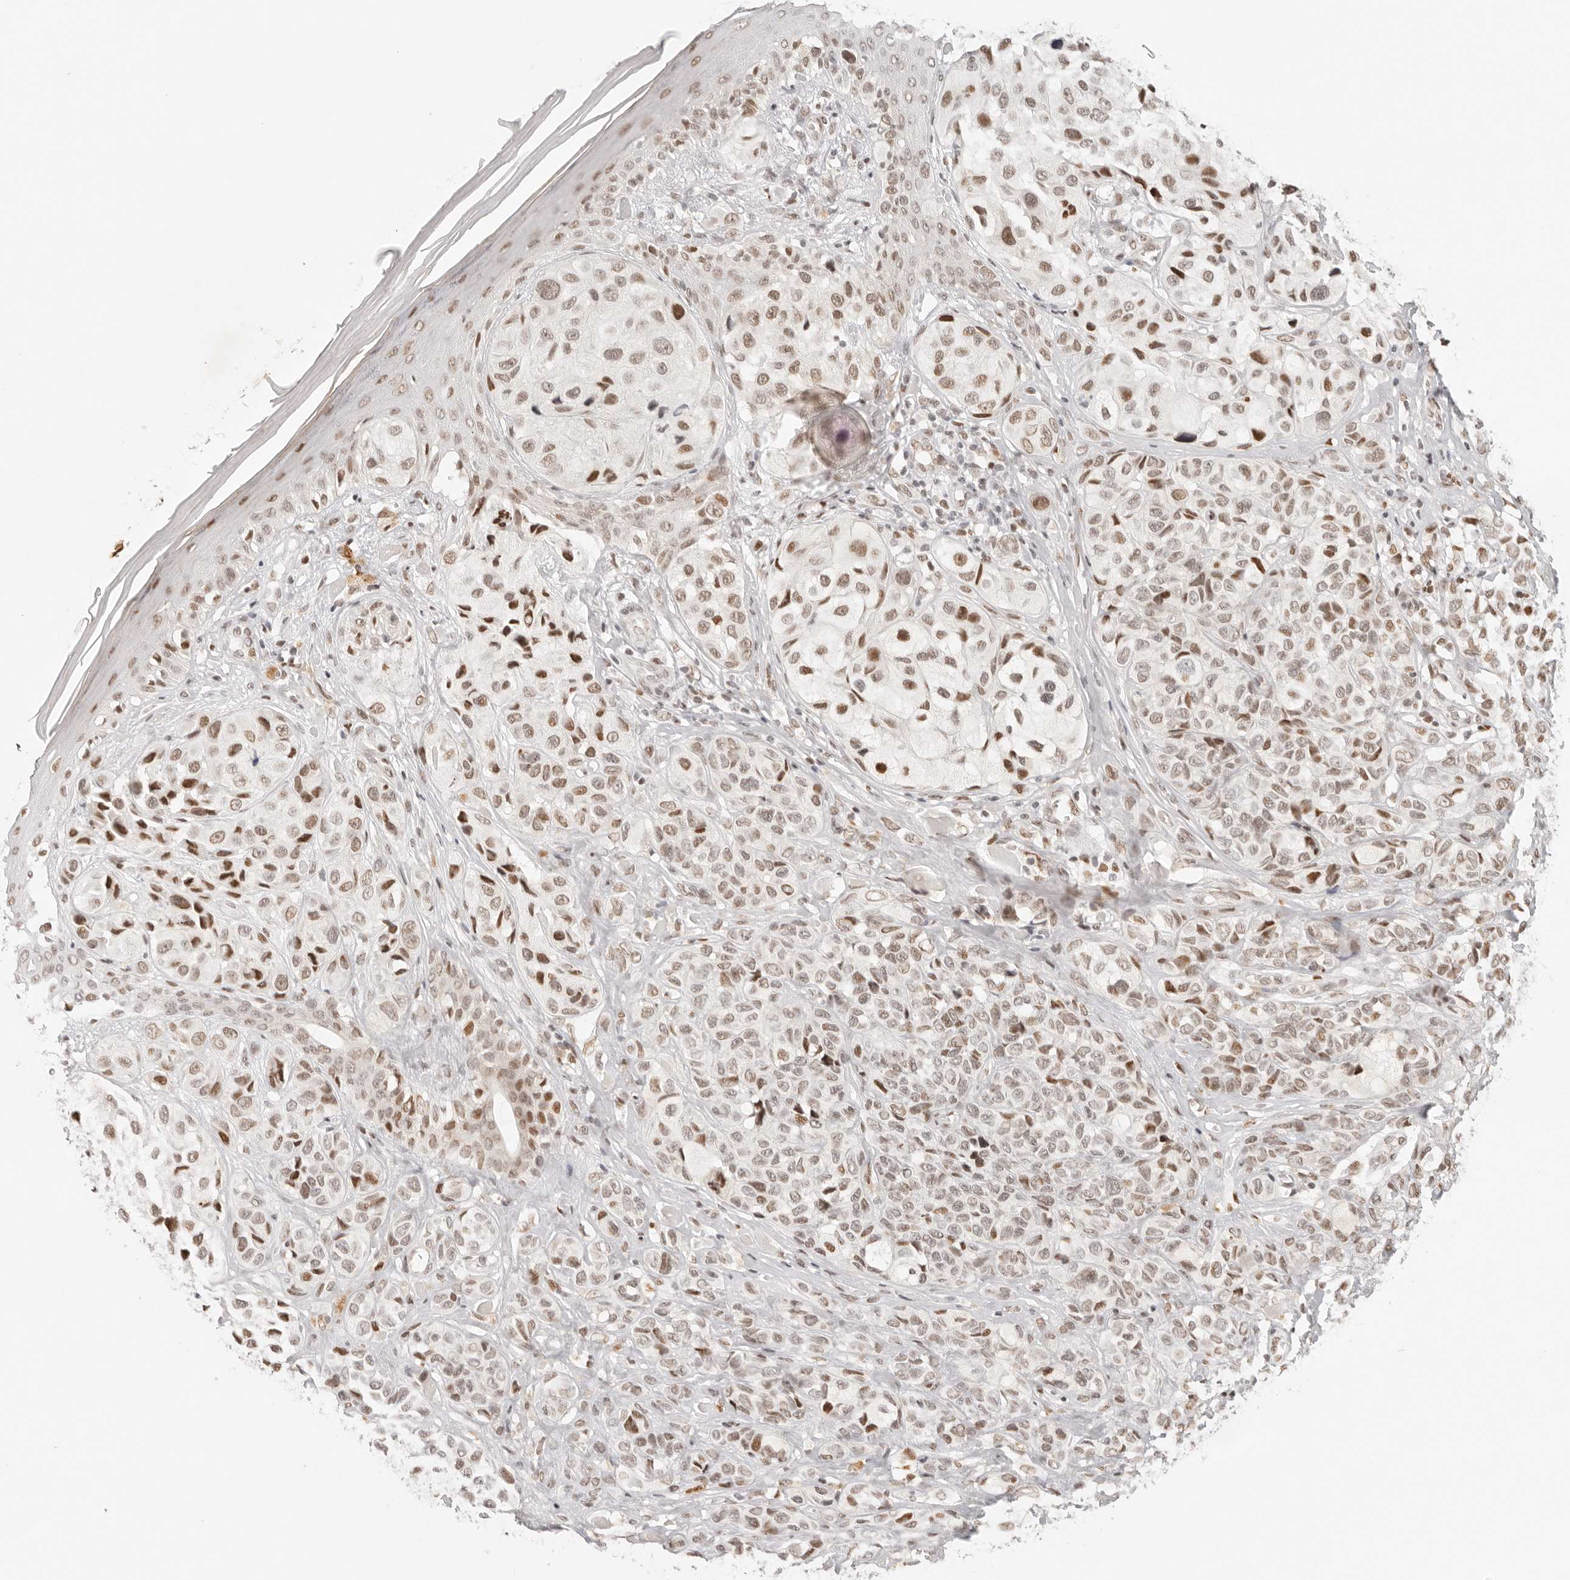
{"staining": {"intensity": "moderate", "quantity": "25%-75%", "location": "nuclear"}, "tissue": "melanoma", "cell_type": "Tumor cells", "image_type": "cancer", "snomed": [{"axis": "morphology", "description": "Malignant melanoma, NOS"}, {"axis": "topography", "description": "Skin"}], "caption": "Protein positivity by immunohistochemistry (IHC) shows moderate nuclear positivity in about 25%-75% of tumor cells in melanoma. The staining was performed using DAB to visualize the protein expression in brown, while the nuclei were stained in blue with hematoxylin (Magnification: 20x).", "gene": "HOXC5", "patient": {"sex": "female", "age": 58}}